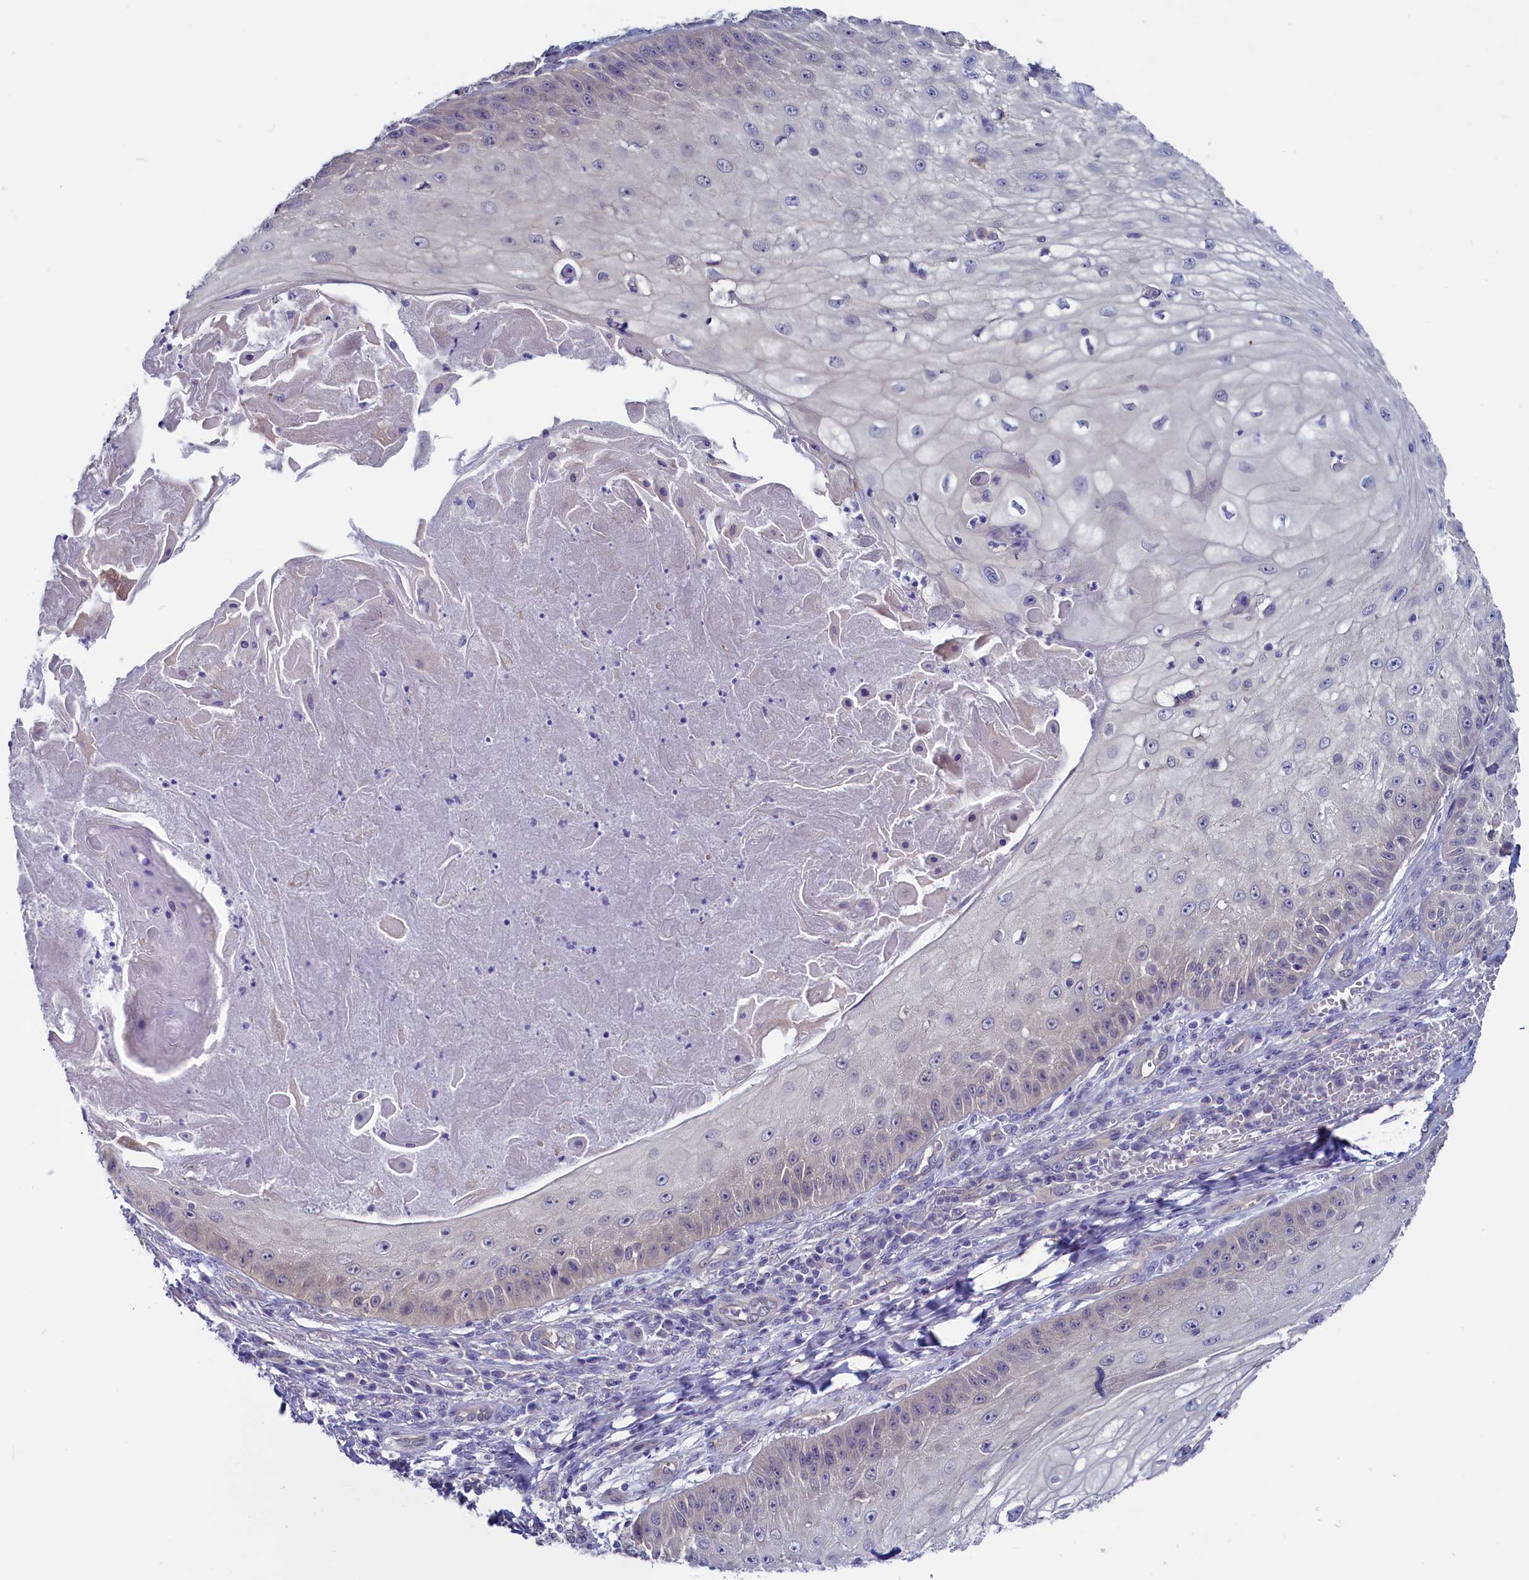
{"staining": {"intensity": "negative", "quantity": "none", "location": "none"}, "tissue": "skin cancer", "cell_type": "Tumor cells", "image_type": "cancer", "snomed": [{"axis": "morphology", "description": "Squamous cell carcinoma, NOS"}, {"axis": "topography", "description": "Skin"}], "caption": "Skin cancer (squamous cell carcinoma) was stained to show a protein in brown. There is no significant expression in tumor cells.", "gene": "CIAPIN1", "patient": {"sex": "male", "age": 70}}